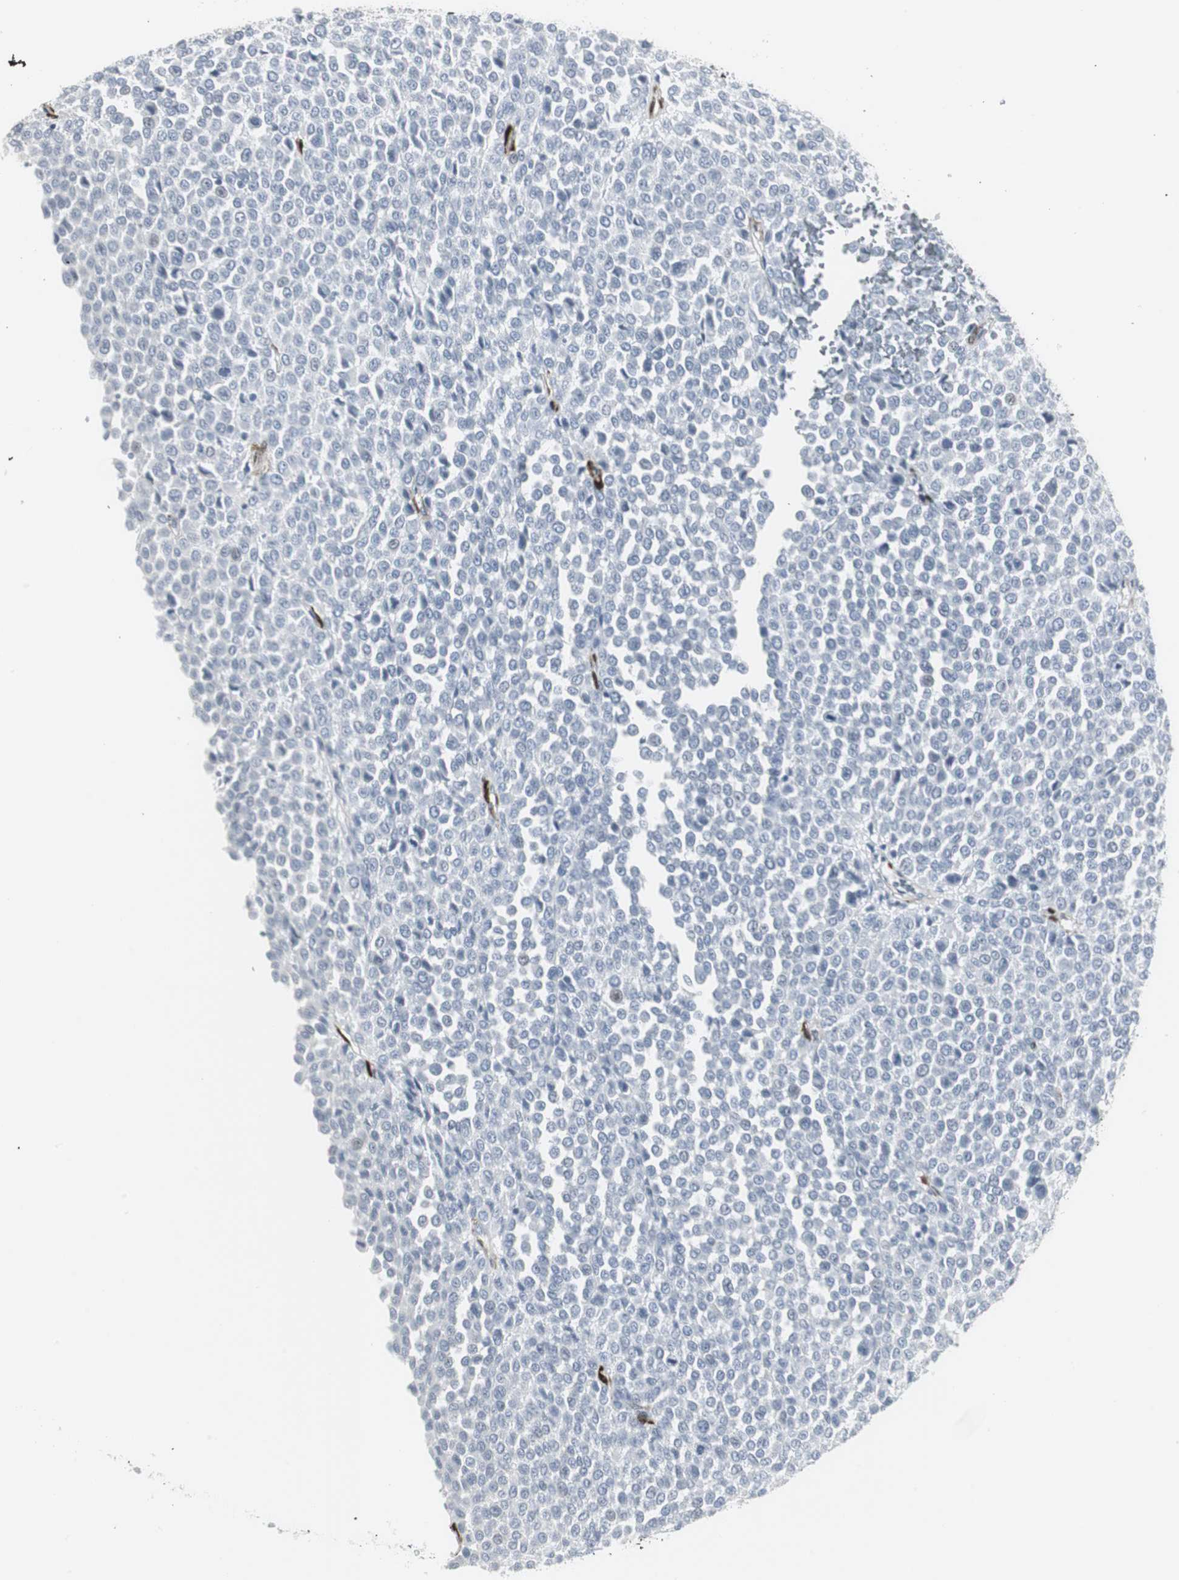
{"staining": {"intensity": "negative", "quantity": "none", "location": "none"}, "tissue": "melanoma", "cell_type": "Tumor cells", "image_type": "cancer", "snomed": [{"axis": "morphology", "description": "Malignant melanoma, Metastatic site"}, {"axis": "topography", "description": "Pancreas"}], "caption": "This is a image of immunohistochemistry staining of melanoma, which shows no staining in tumor cells.", "gene": "PPP1R14A", "patient": {"sex": "female", "age": 30}}